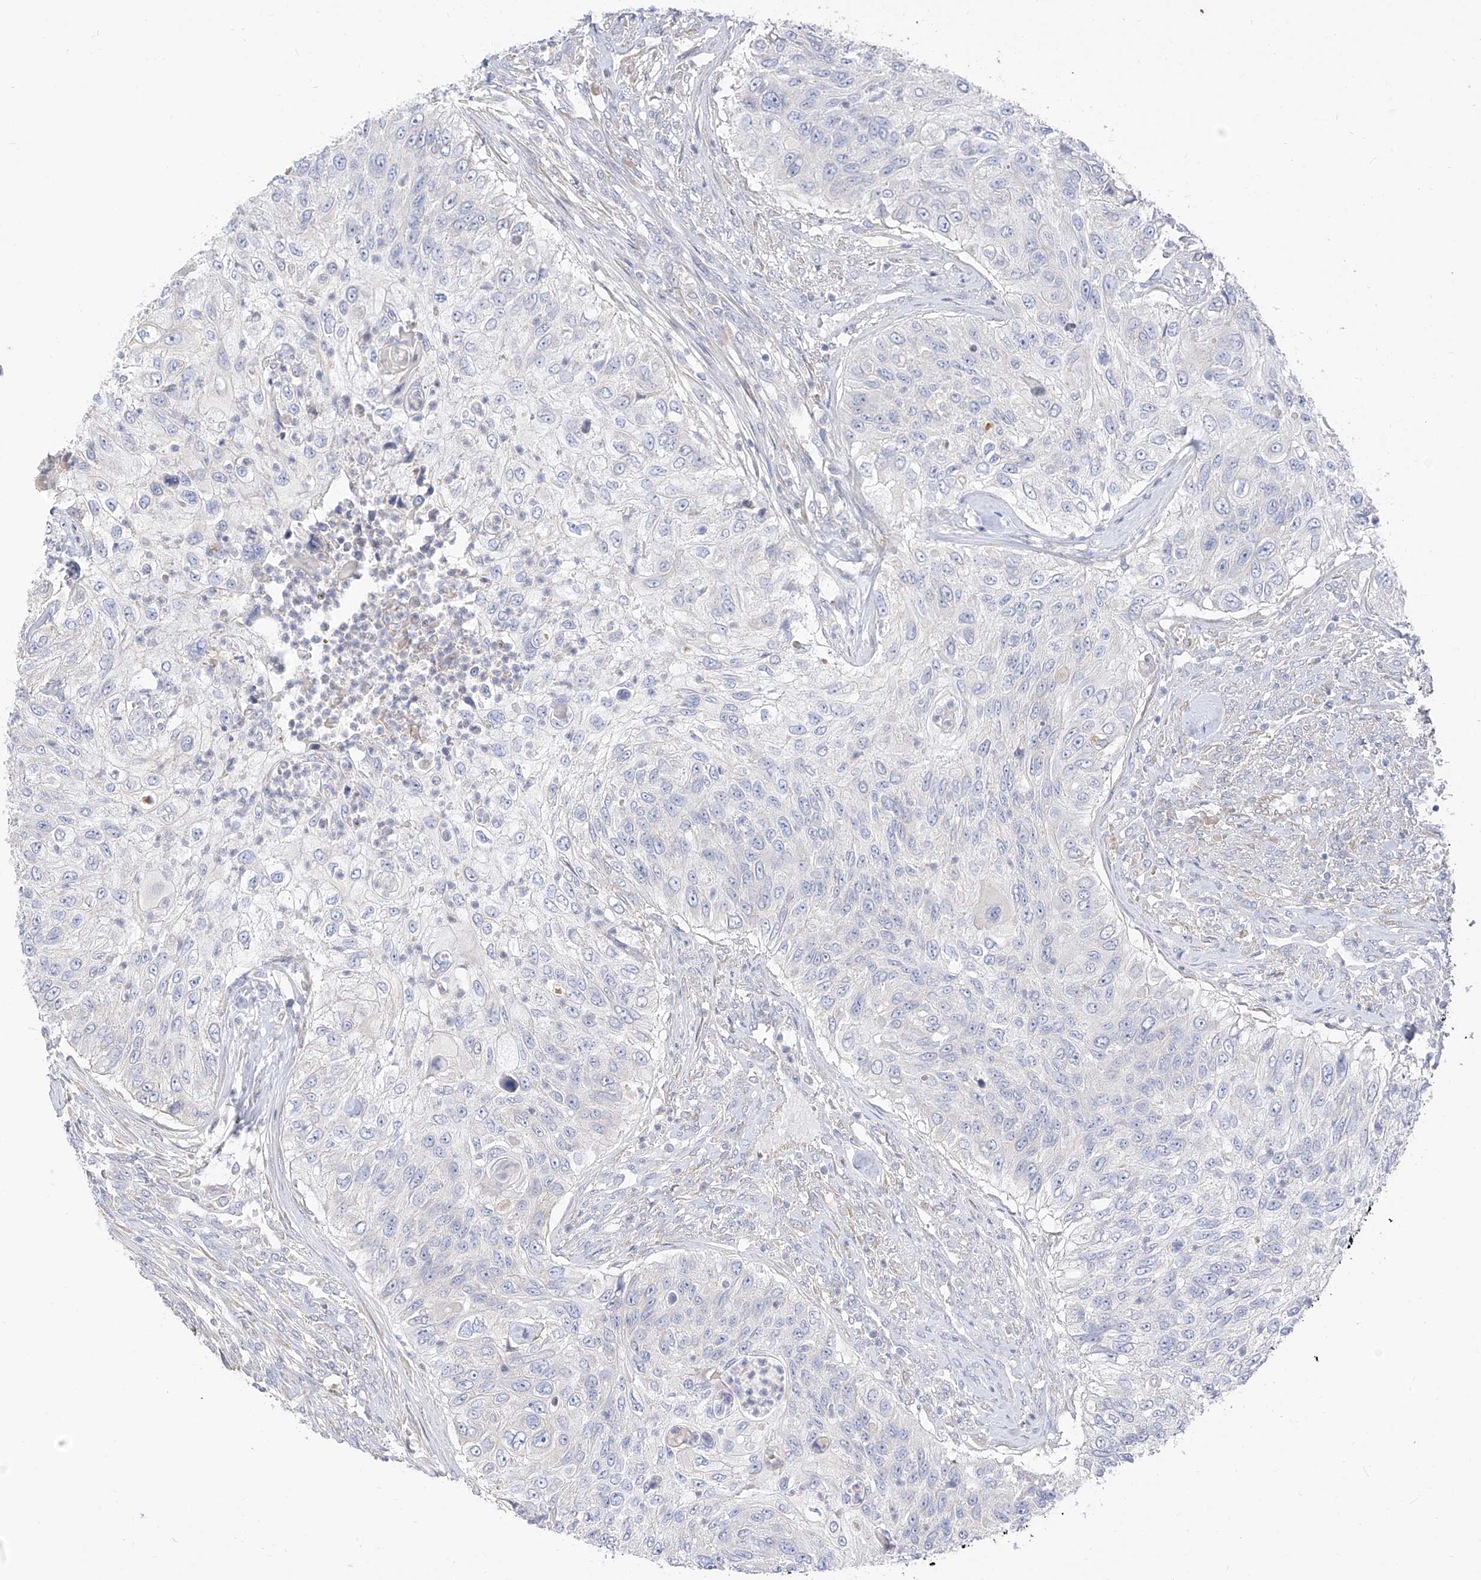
{"staining": {"intensity": "negative", "quantity": "none", "location": "none"}, "tissue": "urothelial cancer", "cell_type": "Tumor cells", "image_type": "cancer", "snomed": [{"axis": "morphology", "description": "Urothelial carcinoma, High grade"}, {"axis": "topography", "description": "Urinary bladder"}], "caption": "There is no significant positivity in tumor cells of urothelial cancer.", "gene": "RASA2", "patient": {"sex": "female", "age": 60}}